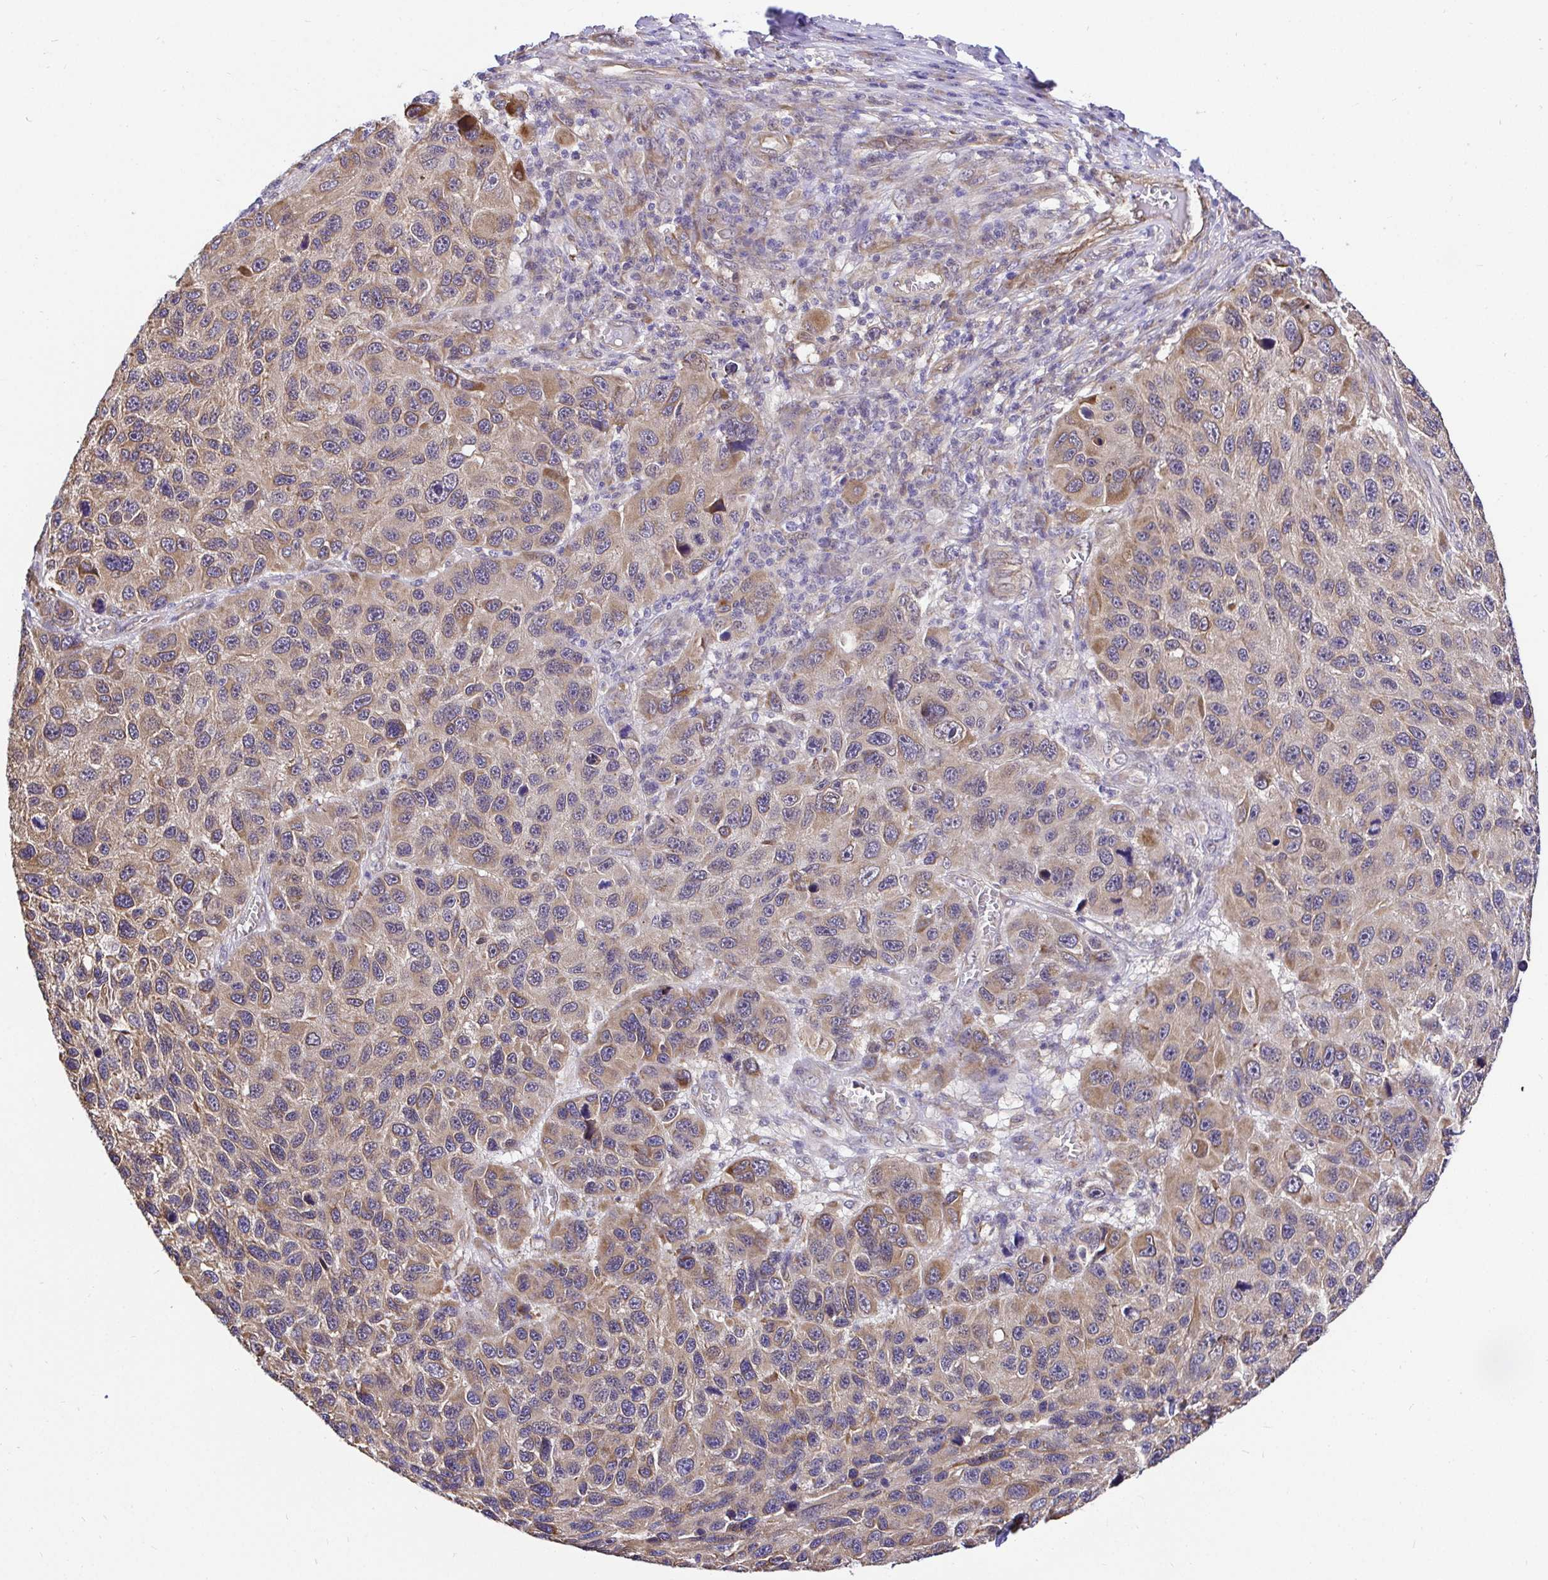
{"staining": {"intensity": "moderate", "quantity": "25%-75%", "location": "cytoplasmic/membranous"}, "tissue": "melanoma", "cell_type": "Tumor cells", "image_type": "cancer", "snomed": [{"axis": "morphology", "description": "Malignant melanoma, NOS"}, {"axis": "topography", "description": "Skin"}], "caption": "High-power microscopy captured an IHC micrograph of malignant melanoma, revealing moderate cytoplasmic/membranous staining in approximately 25%-75% of tumor cells.", "gene": "CCDC122", "patient": {"sex": "male", "age": 53}}